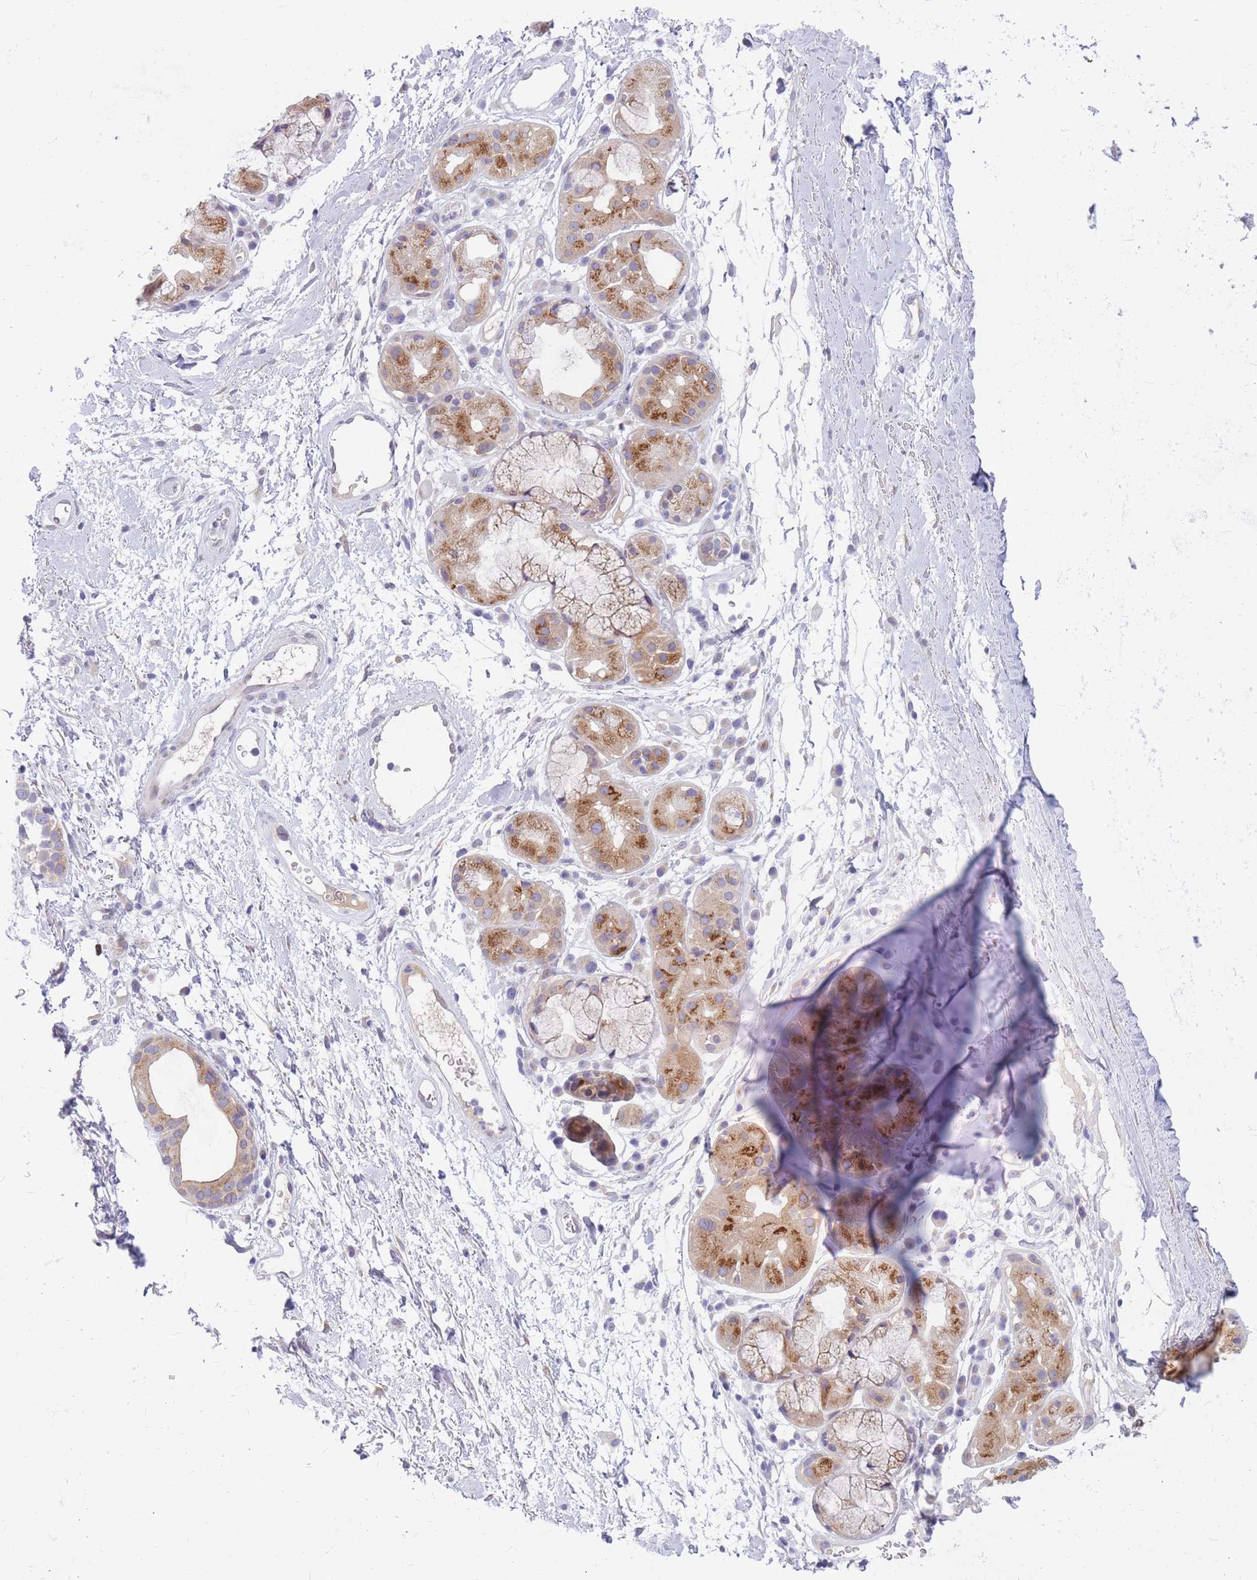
{"staining": {"intensity": "negative", "quantity": "none", "location": "none"}, "tissue": "adipose tissue", "cell_type": "Adipocytes", "image_type": "normal", "snomed": [{"axis": "morphology", "description": "Normal tissue, NOS"}, {"axis": "topography", "description": "Cartilage tissue"}], "caption": "Immunohistochemistry image of benign adipose tissue: adipose tissue stained with DAB exhibits no significant protein expression in adipocytes. Nuclei are stained in blue.", "gene": "HOOK2", "patient": {"sex": "male", "age": 80}}